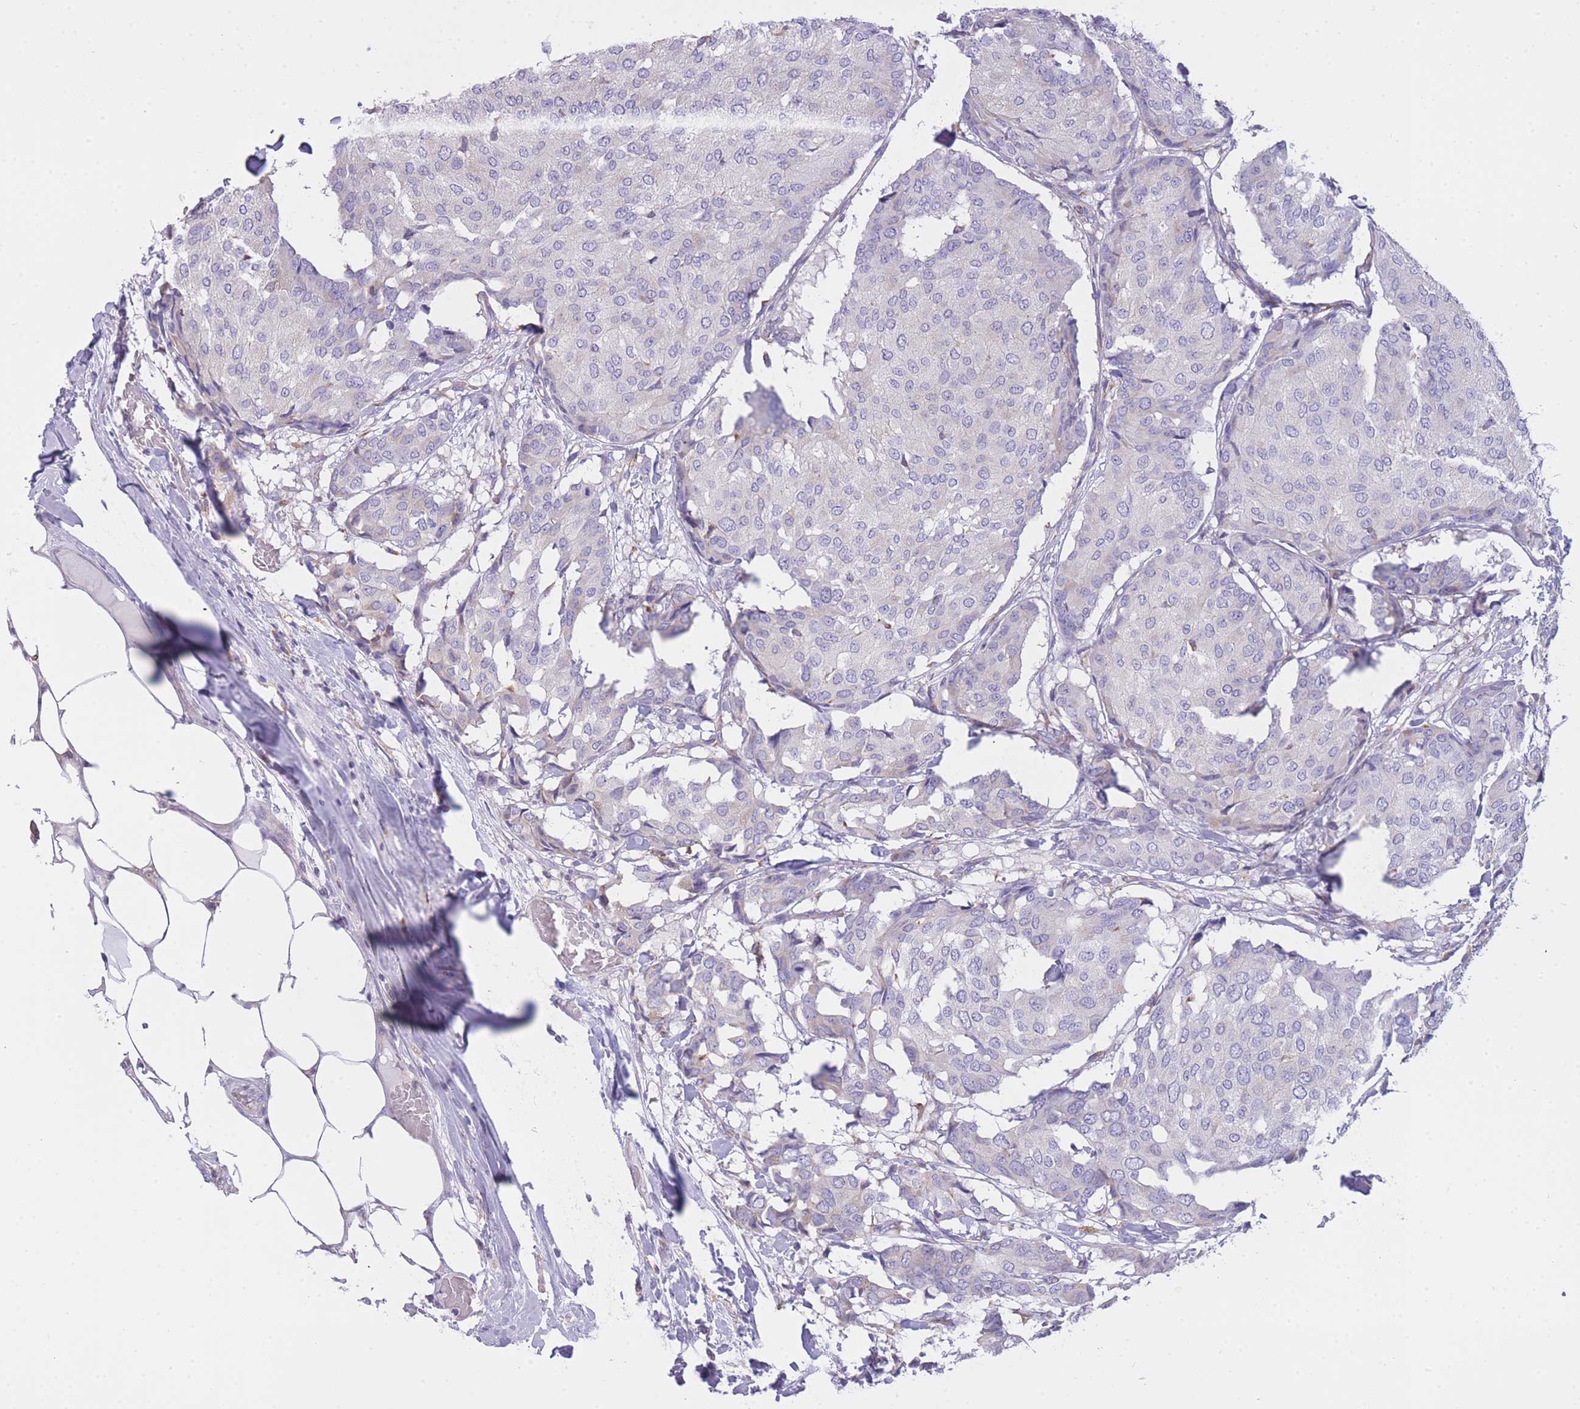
{"staining": {"intensity": "negative", "quantity": "none", "location": "none"}, "tissue": "breast cancer", "cell_type": "Tumor cells", "image_type": "cancer", "snomed": [{"axis": "morphology", "description": "Duct carcinoma"}, {"axis": "topography", "description": "Breast"}], "caption": "High power microscopy micrograph of an immunohistochemistry image of breast infiltrating ductal carcinoma, revealing no significant expression in tumor cells.", "gene": "ZNF662", "patient": {"sex": "female", "age": 75}}